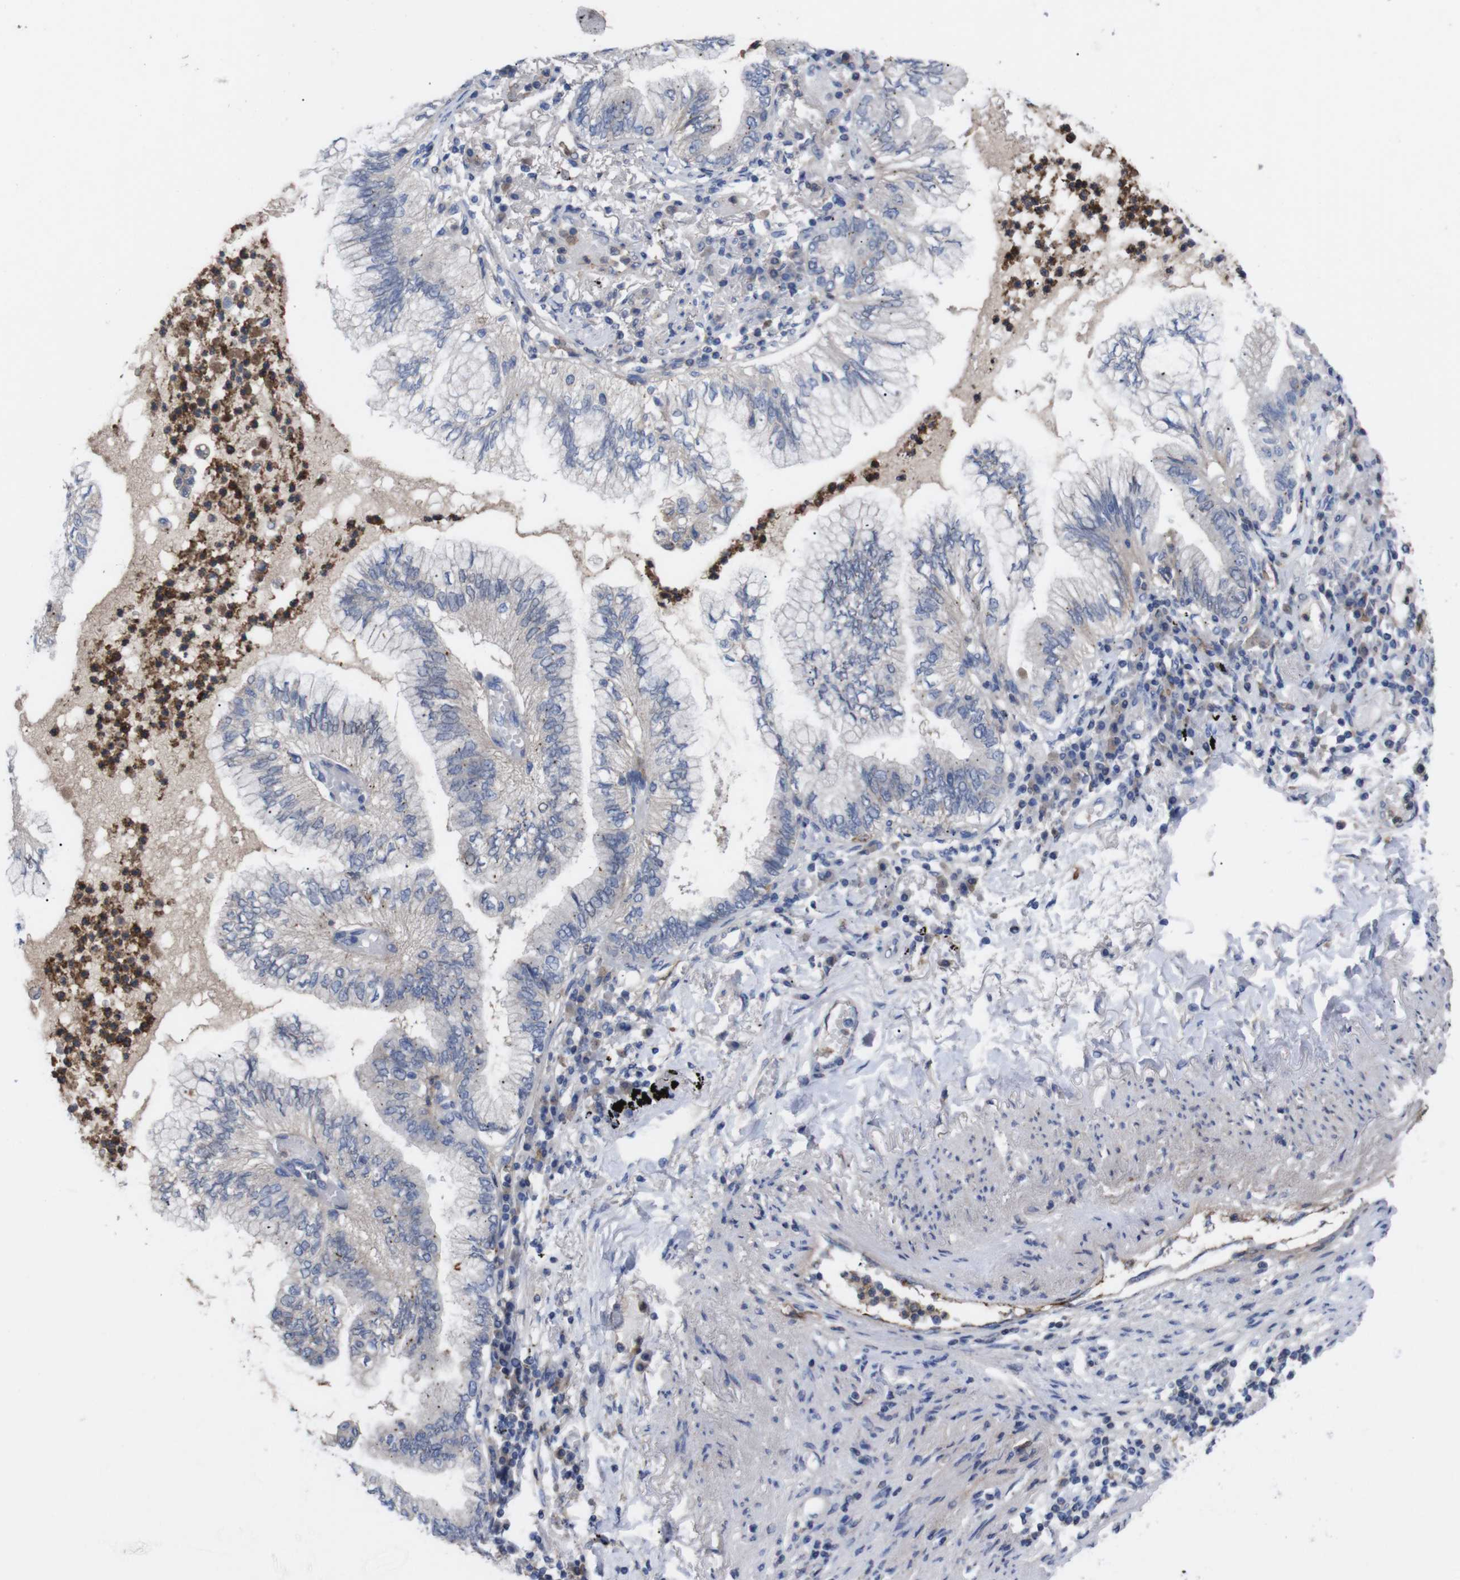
{"staining": {"intensity": "negative", "quantity": "none", "location": "none"}, "tissue": "lung cancer", "cell_type": "Tumor cells", "image_type": "cancer", "snomed": [{"axis": "morphology", "description": "Normal tissue, NOS"}, {"axis": "morphology", "description": "Adenocarcinoma, NOS"}, {"axis": "topography", "description": "Bronchus"}, {"axis": "topography", "description": "Lung"}], "caption": "This is an IHC micrograph of human lung cancer. There is no expression in tumor cells.", "gene": "C5AR1", "patient": {"sex": "female", "age": 70}}